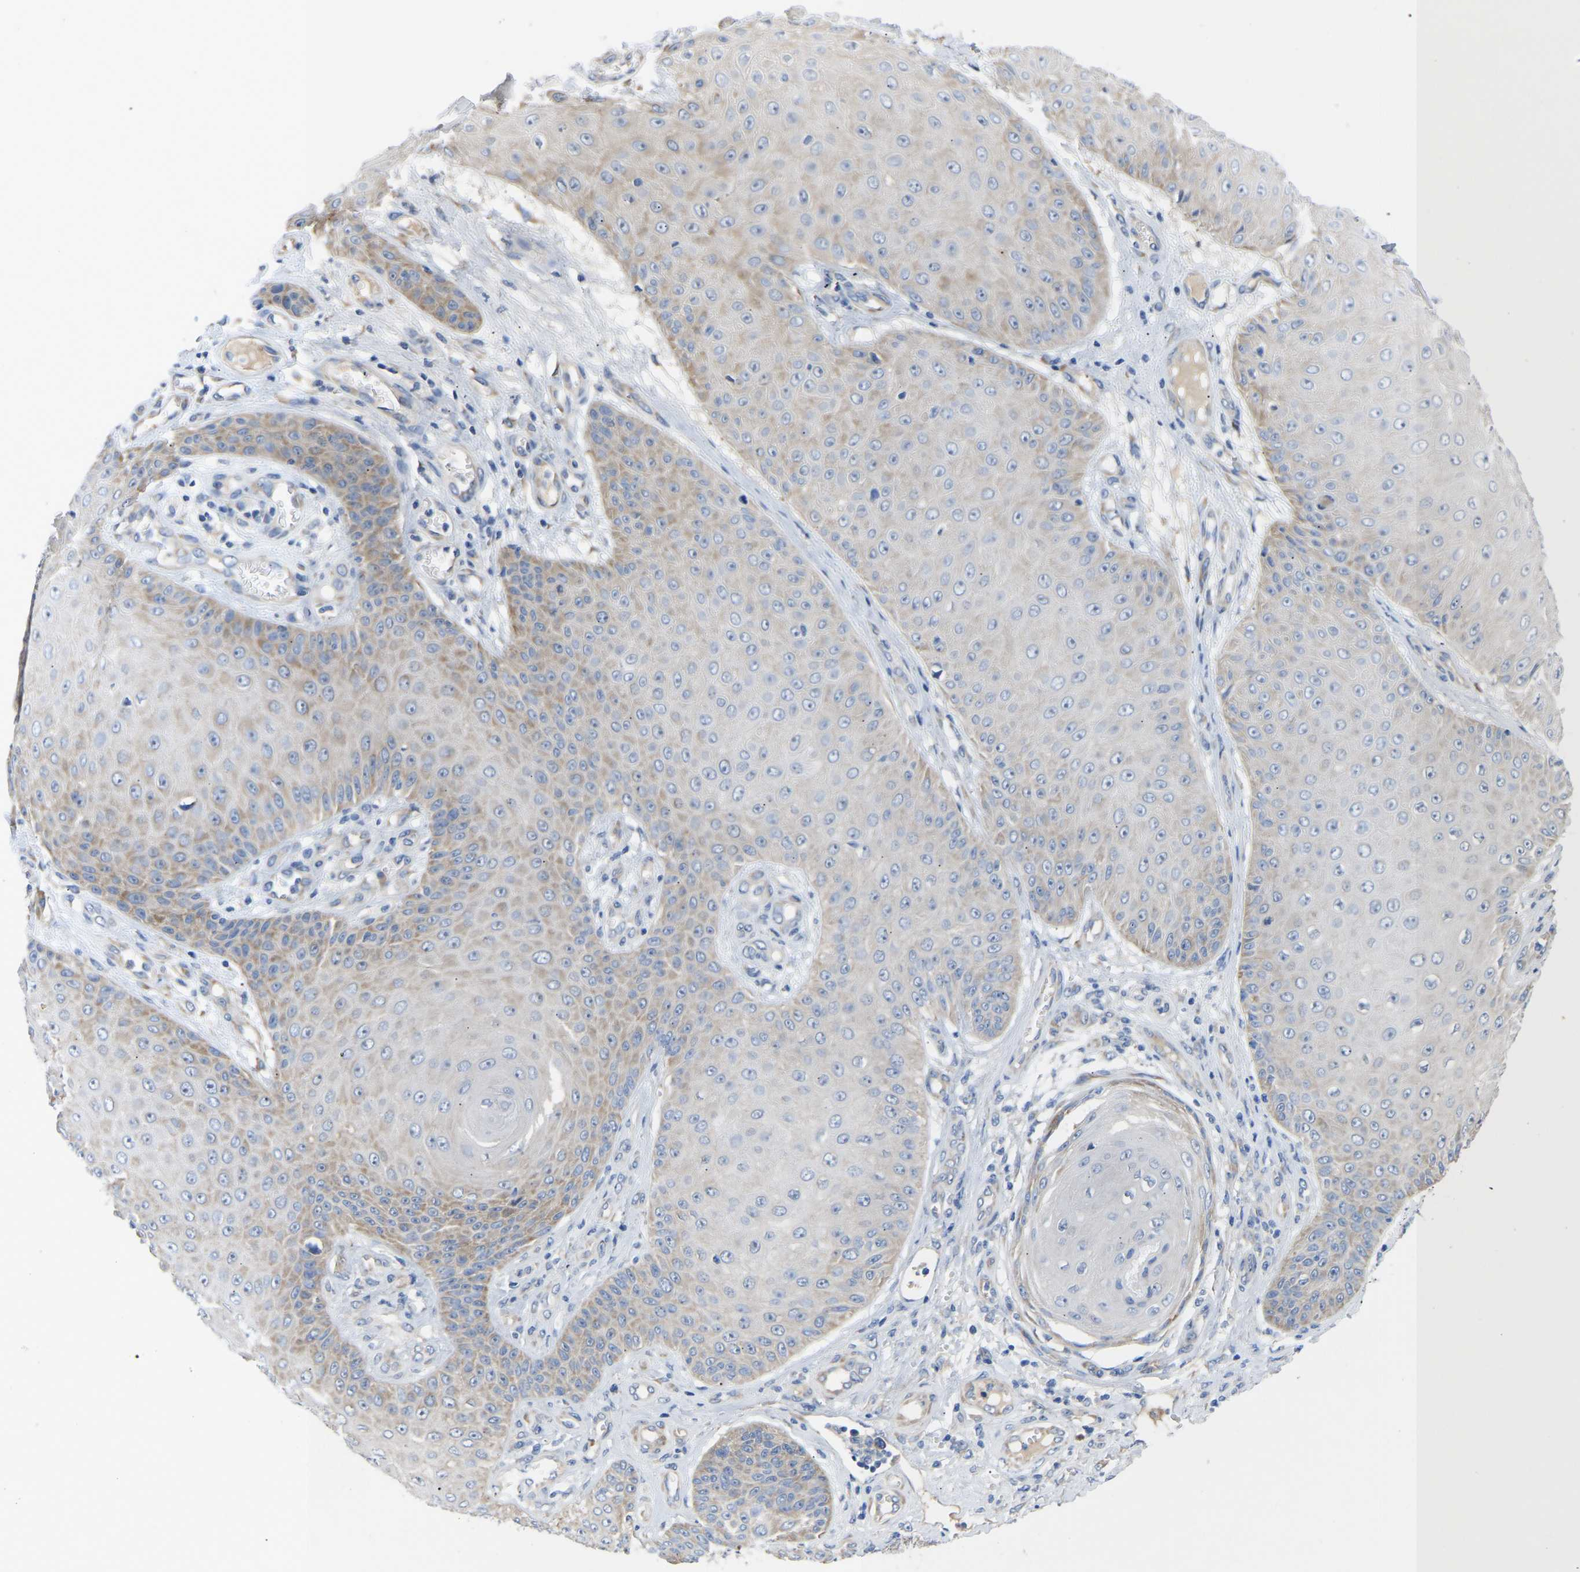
{"staining": {"intensity": "moderate", "quantity": "<25%", "location": "cytoplasmic/membranous"}, "tissue": "skin cancer", "cell_type": "Tumor cells", "image_type": "cancer", "snomed": [{"axis": "morphology", "description": "Squamous cell carcinoma, NOS"}, {"axis": "topography", "description": "Skin"}], "caption": "Tumor cells exhibit low levels of moderate cytoplasmic/membranous expression in about <25% of cells in squamous cell carcinoma (skin). The protein is stained brown, and the nuclei are stained in blue (DAB IHC with brightfield microscopy, high magnification).", "gene": "ABCA10", "patient": {"sex": "male", "age": 74}}